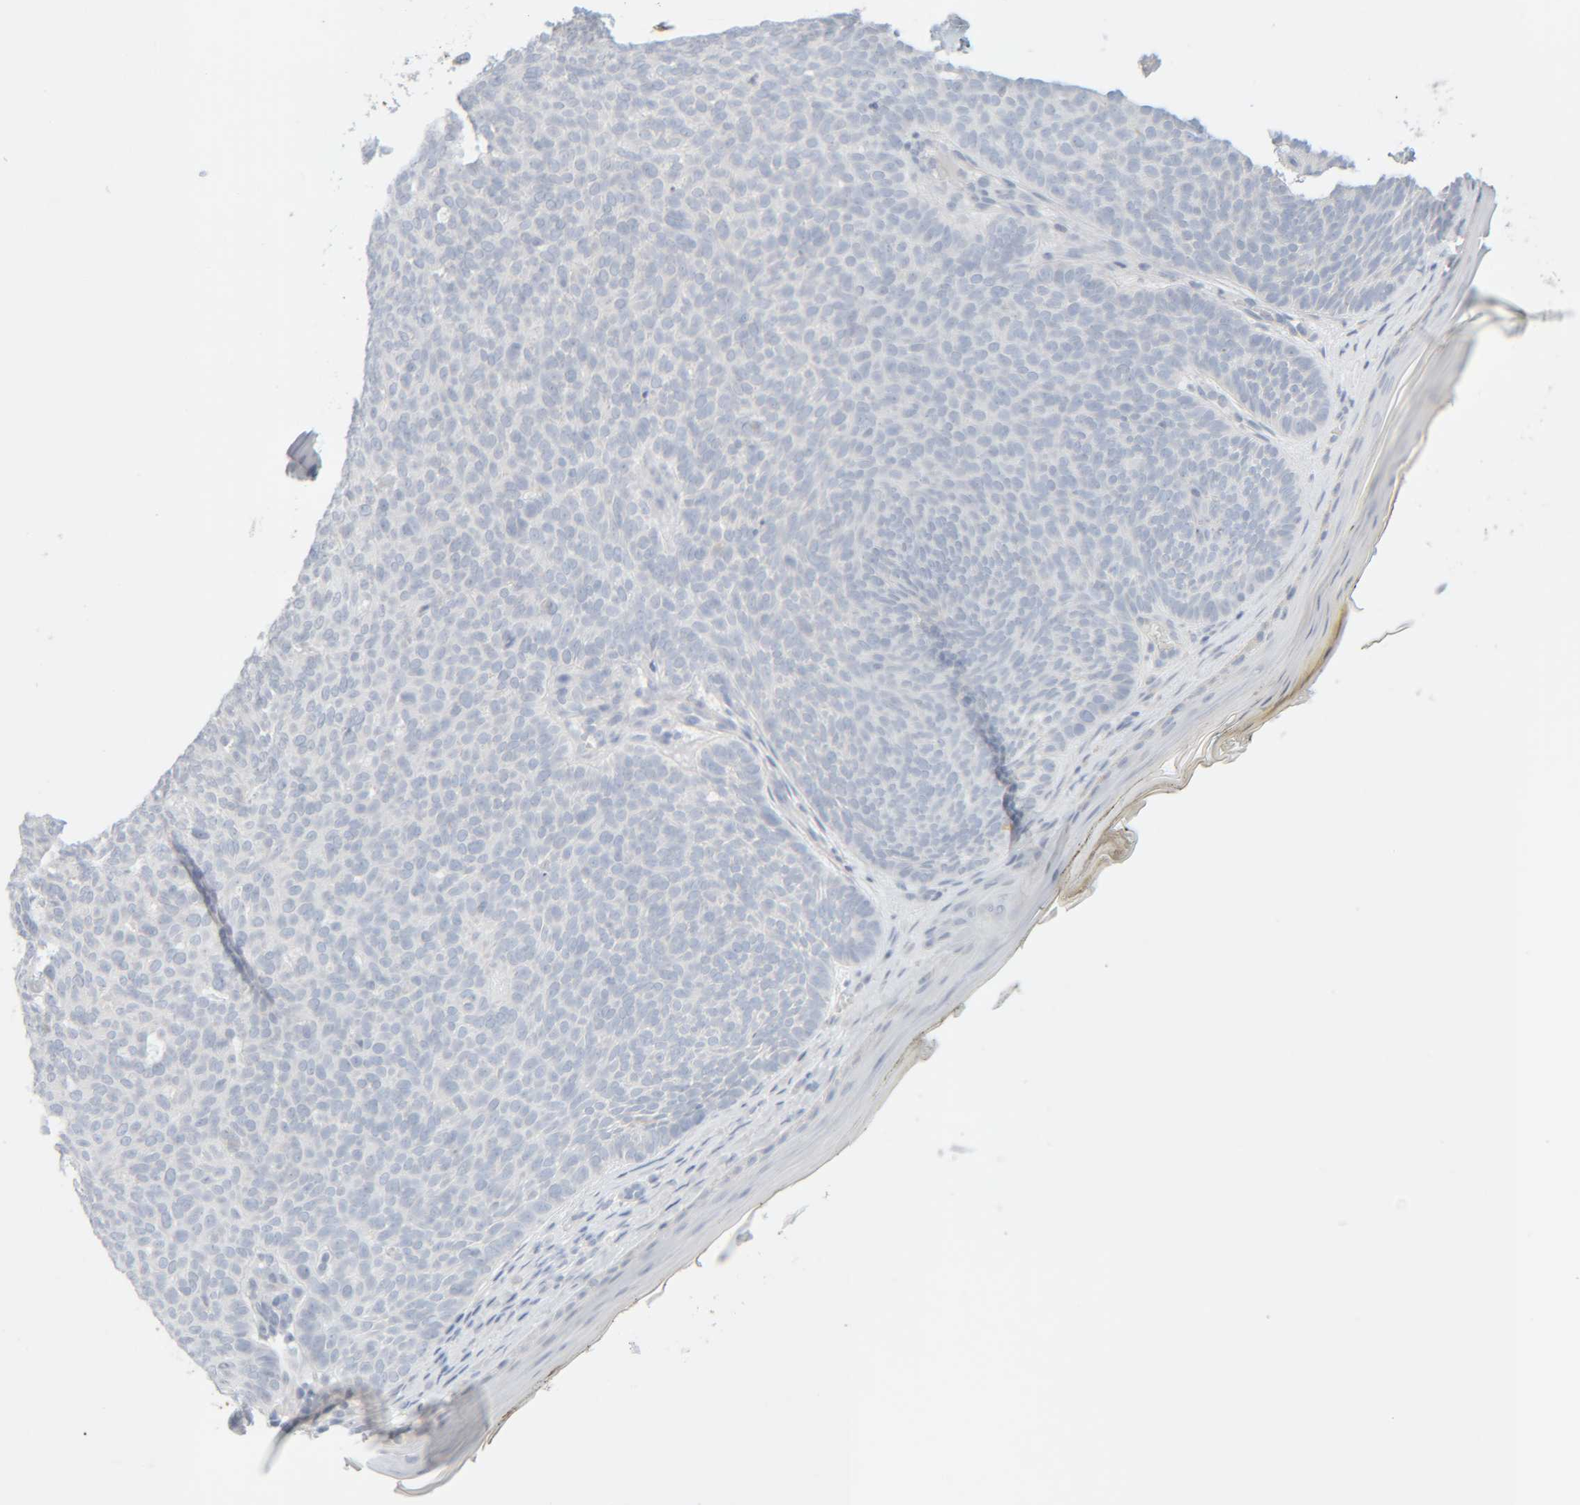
{"staining": {"intensity": "negative", "quantity": "none", "location": "none"}, "tissue": "skin cancer", "cell_type": "Tumor cells", "image_type": "cancer", "snomed": [{"axis": "morphology", "description": "Basal cell carcinoma"}, {"axis": "topography", "description": "Skin"}], "caption": "Immunohistochemical staining of human skin basal cell carcinoma displays no significant expression in tumor cells.", "gene": "RIDA", "patient": {"sex": "male", "age": 61}}